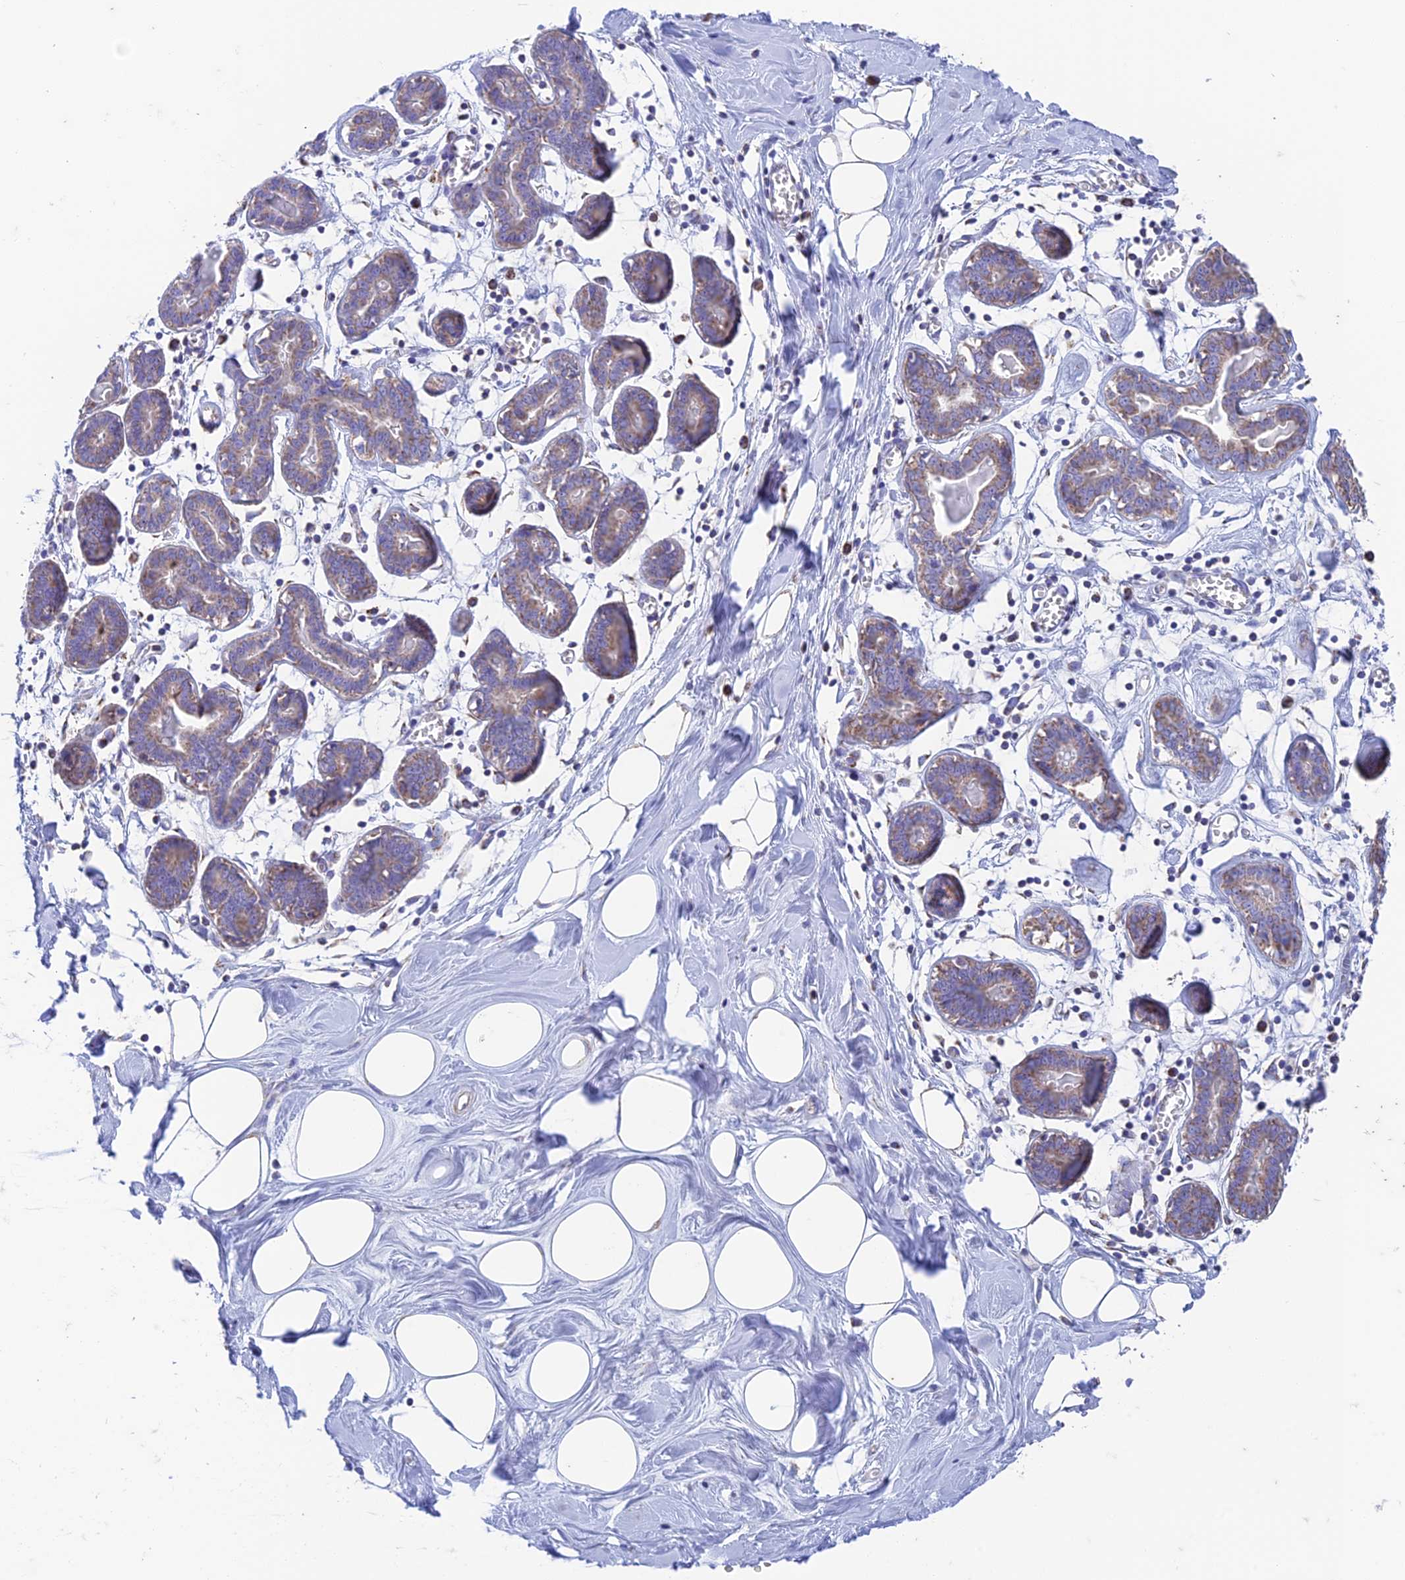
{"staining": {"intensity": "negative", "quantity": "none", "location": "none"}, "tissue": "breast", "cell_type": "Adipocytes", "image_type": "normal", "snomed": [{"axis": "morphology", "description": "Normal tissue, NOS"}, {"axis": "topography", "description": "Breast"}], "caption": "Breast stained for a protein using IHC reveals no positivity adipocytes.", "gene": "ZNF181", "patient": {"sex": "female", "age": 27}}